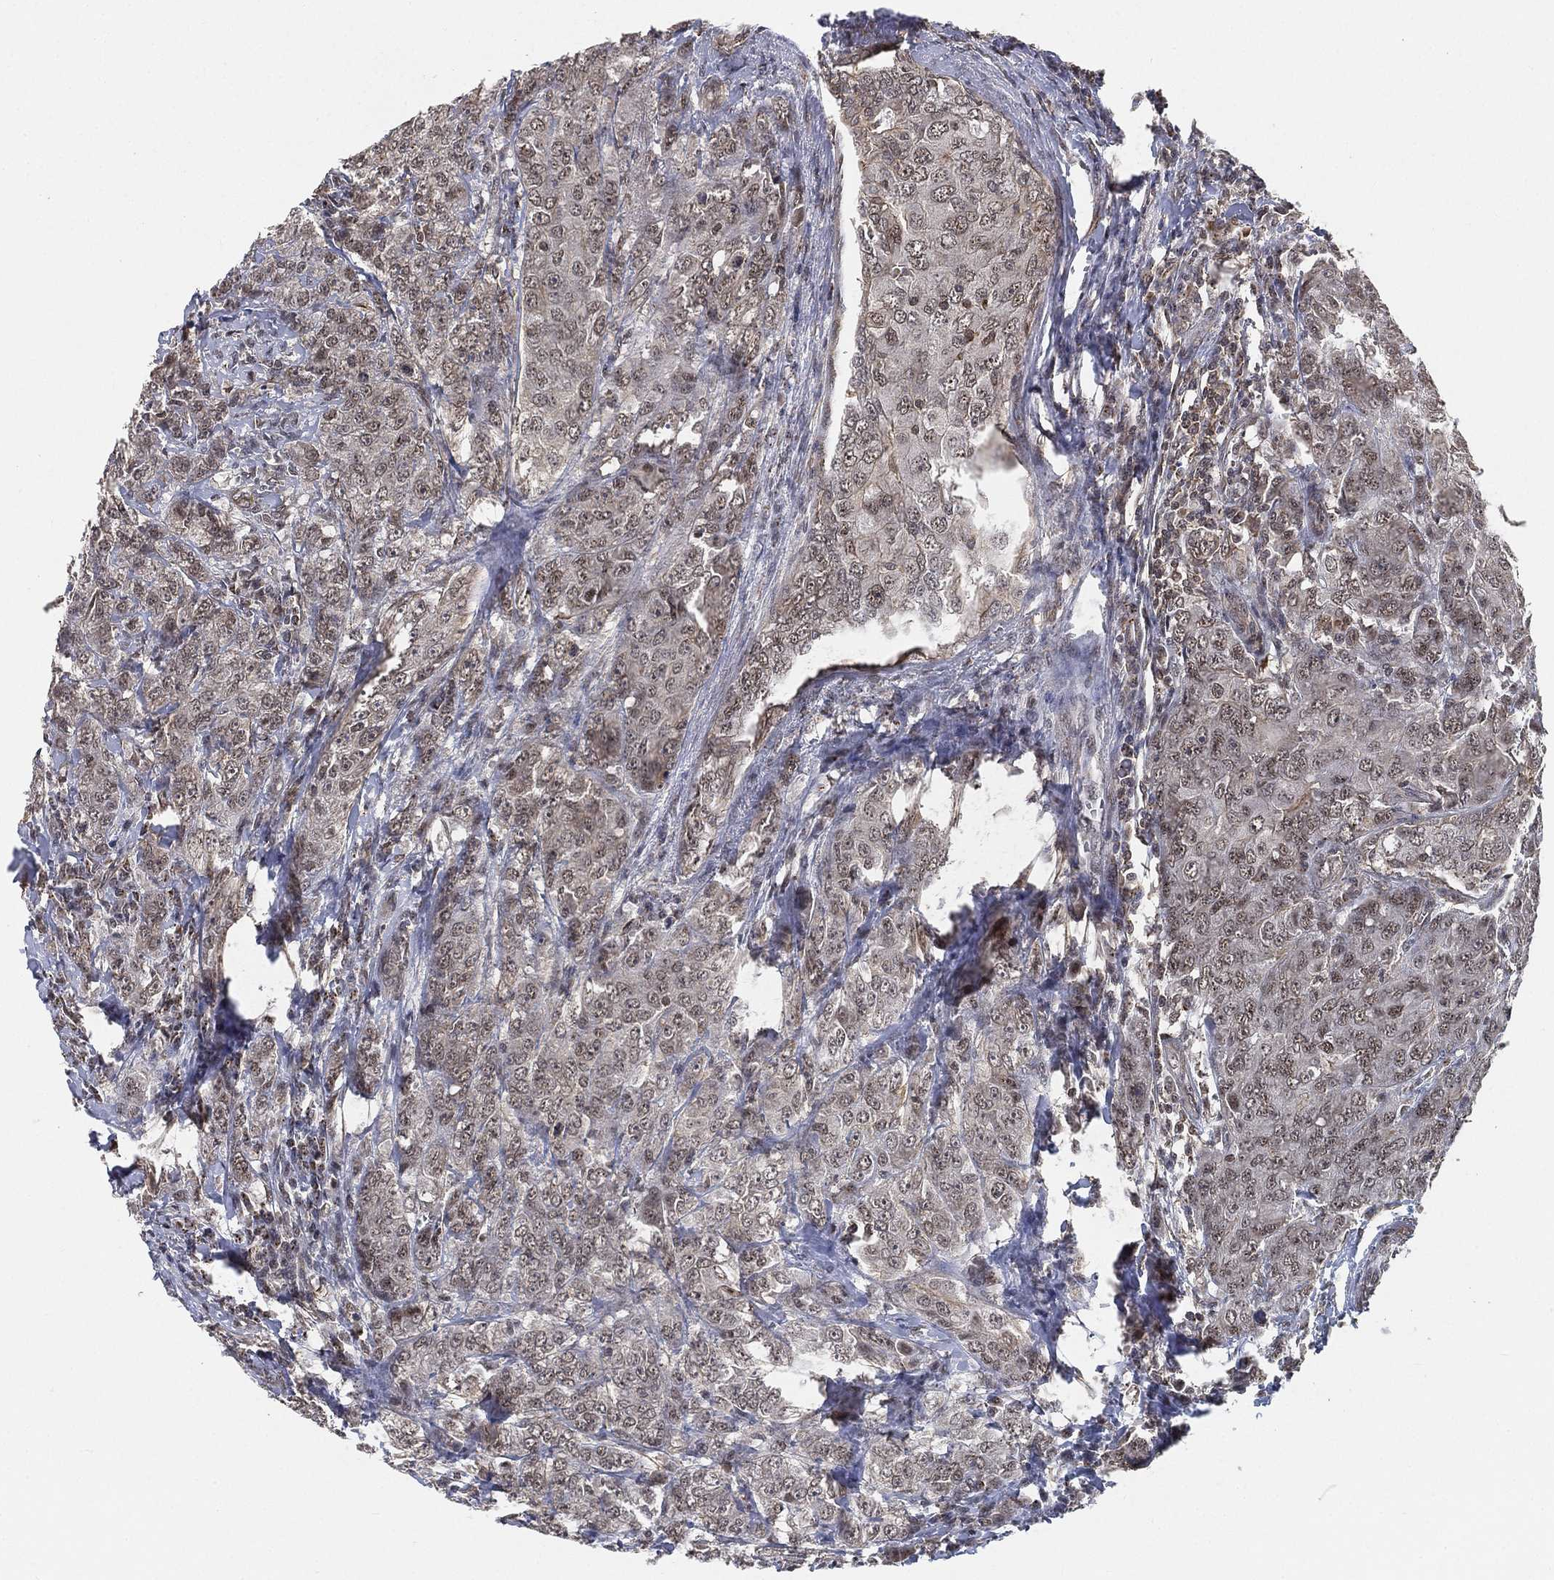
{"staining": {"intensity": "moderate", "quantity": "<25%", "location": "cytoplasmic/membranous,nuclear"}, "tissue": "breast cancer", "cell_type": "Tumor cells", "image_type": "cancer", "snomed": [{"axis": "morphology", "description": "Duct carcinoma"}, {"axis": "topography", "description": "Breast"}], "caption": "This histopathology image reveals breast invasive ductal carcinoma stained with immunohistochemistry (IHC) to label a protein in brown. The cytoplasmic/membranous and nuclear of tumor cells show moderate positivity for the protein. Nuclei are counter-stained blue.", "gene": "RSRC2", "patient": {"sex": "female", "age": 43}}